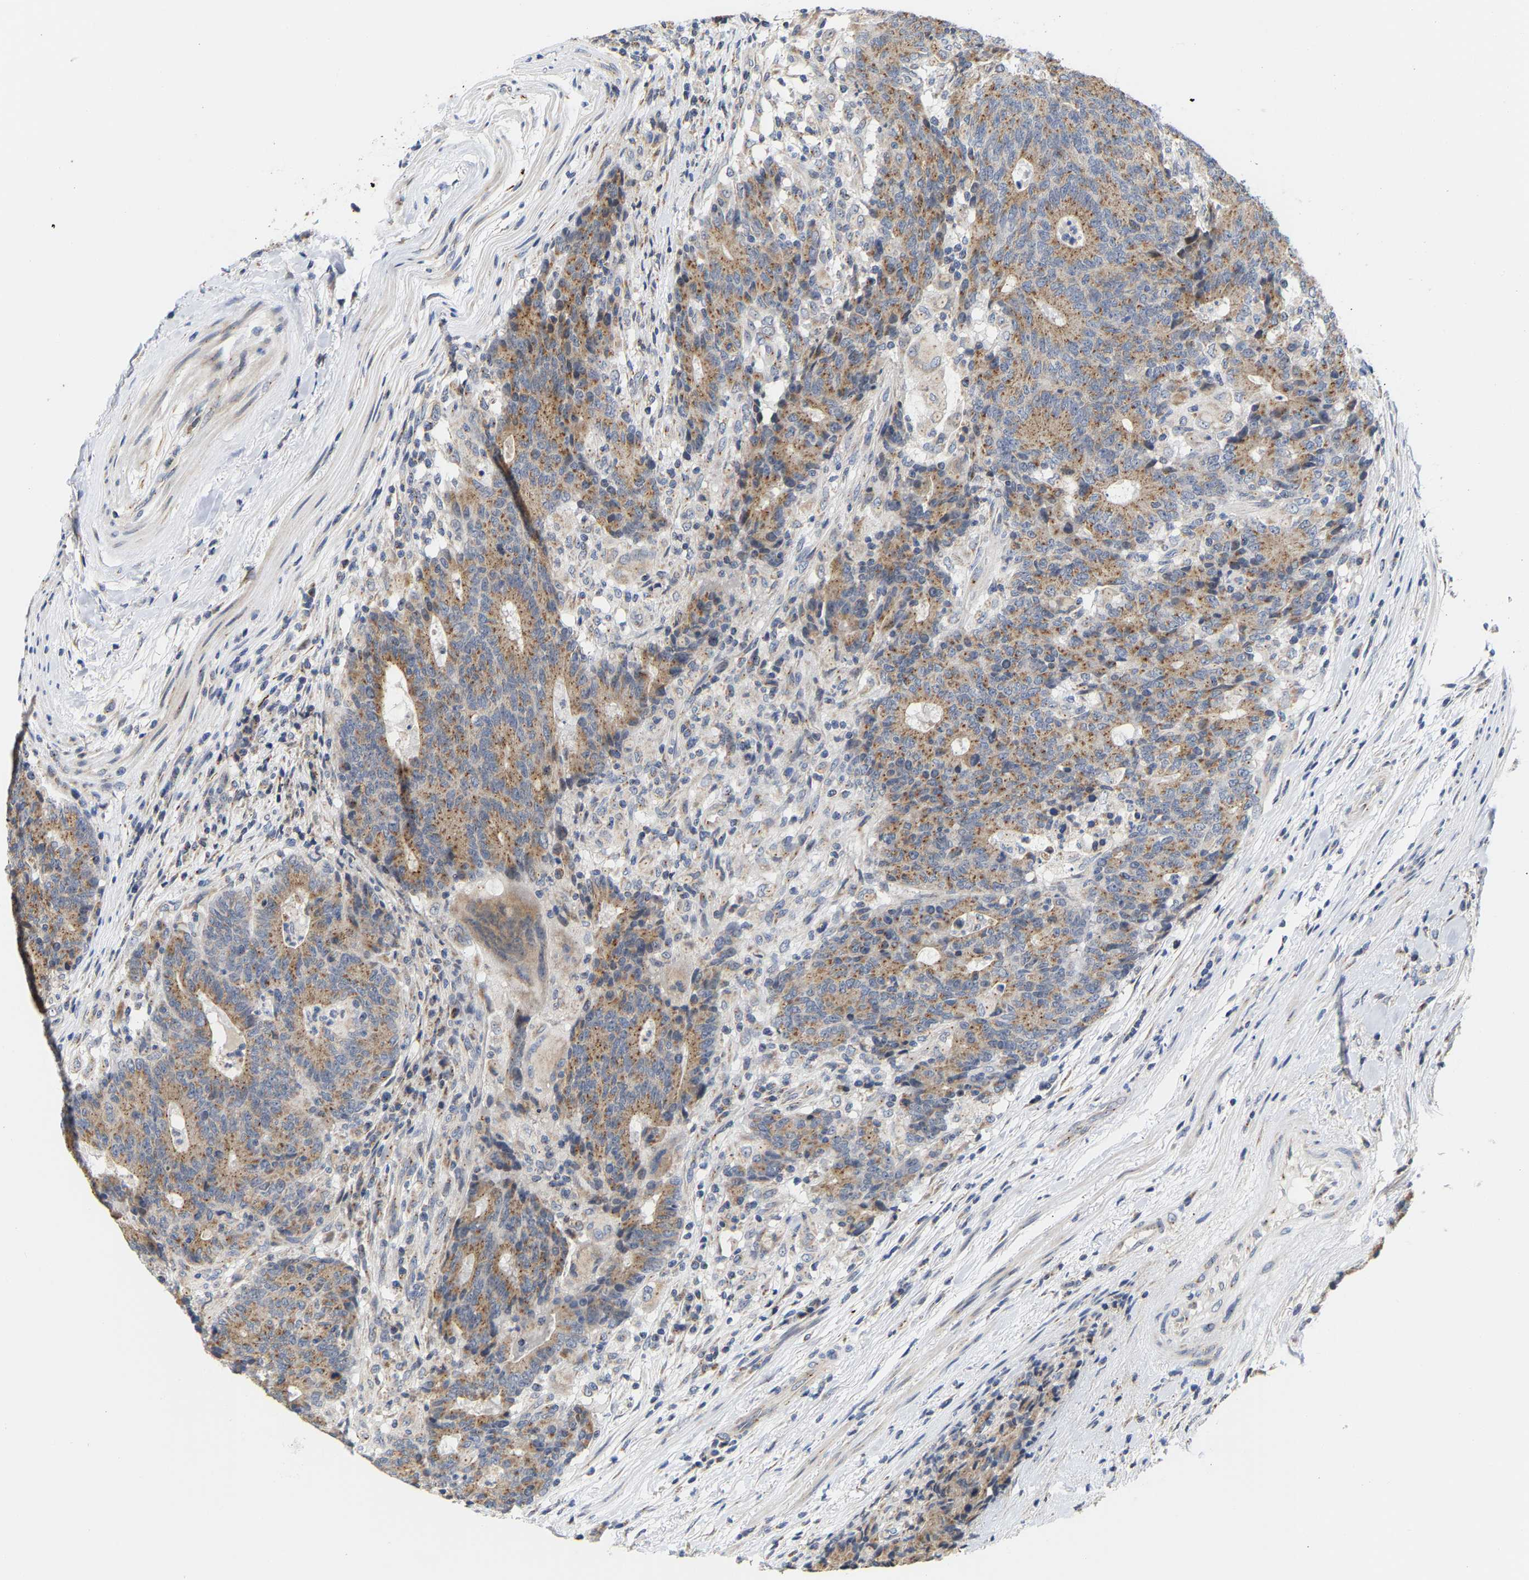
{"staining": {"intensity": "moderate", "quantity": ">75%", "location": "cytoplasmic/membranous"}, "tissue": "colorectal cancer", "cell_type": "Tumor cells", "image_type": "cancer", "snomed": [{"axis": "morphology", "description": "Normal tissue, NOS"}, {"axis": "morphology", "description": "Adenocarcinoma, NOS"}, {"axis": "topography", "description": "Colon"}], "caption": "IHC histopathology image of neoplastic tissue: human colorectal cancer stained using immunohistochemistry (IHC) exhibits medium levels of moderate protein expression localized specifically in the cytoplasmic/membranous of tumor cells, appearing as a cytoplasmic/membranous brown color.", "gene": "PCNT", "patient": {"sex": "female", "age": 75}}